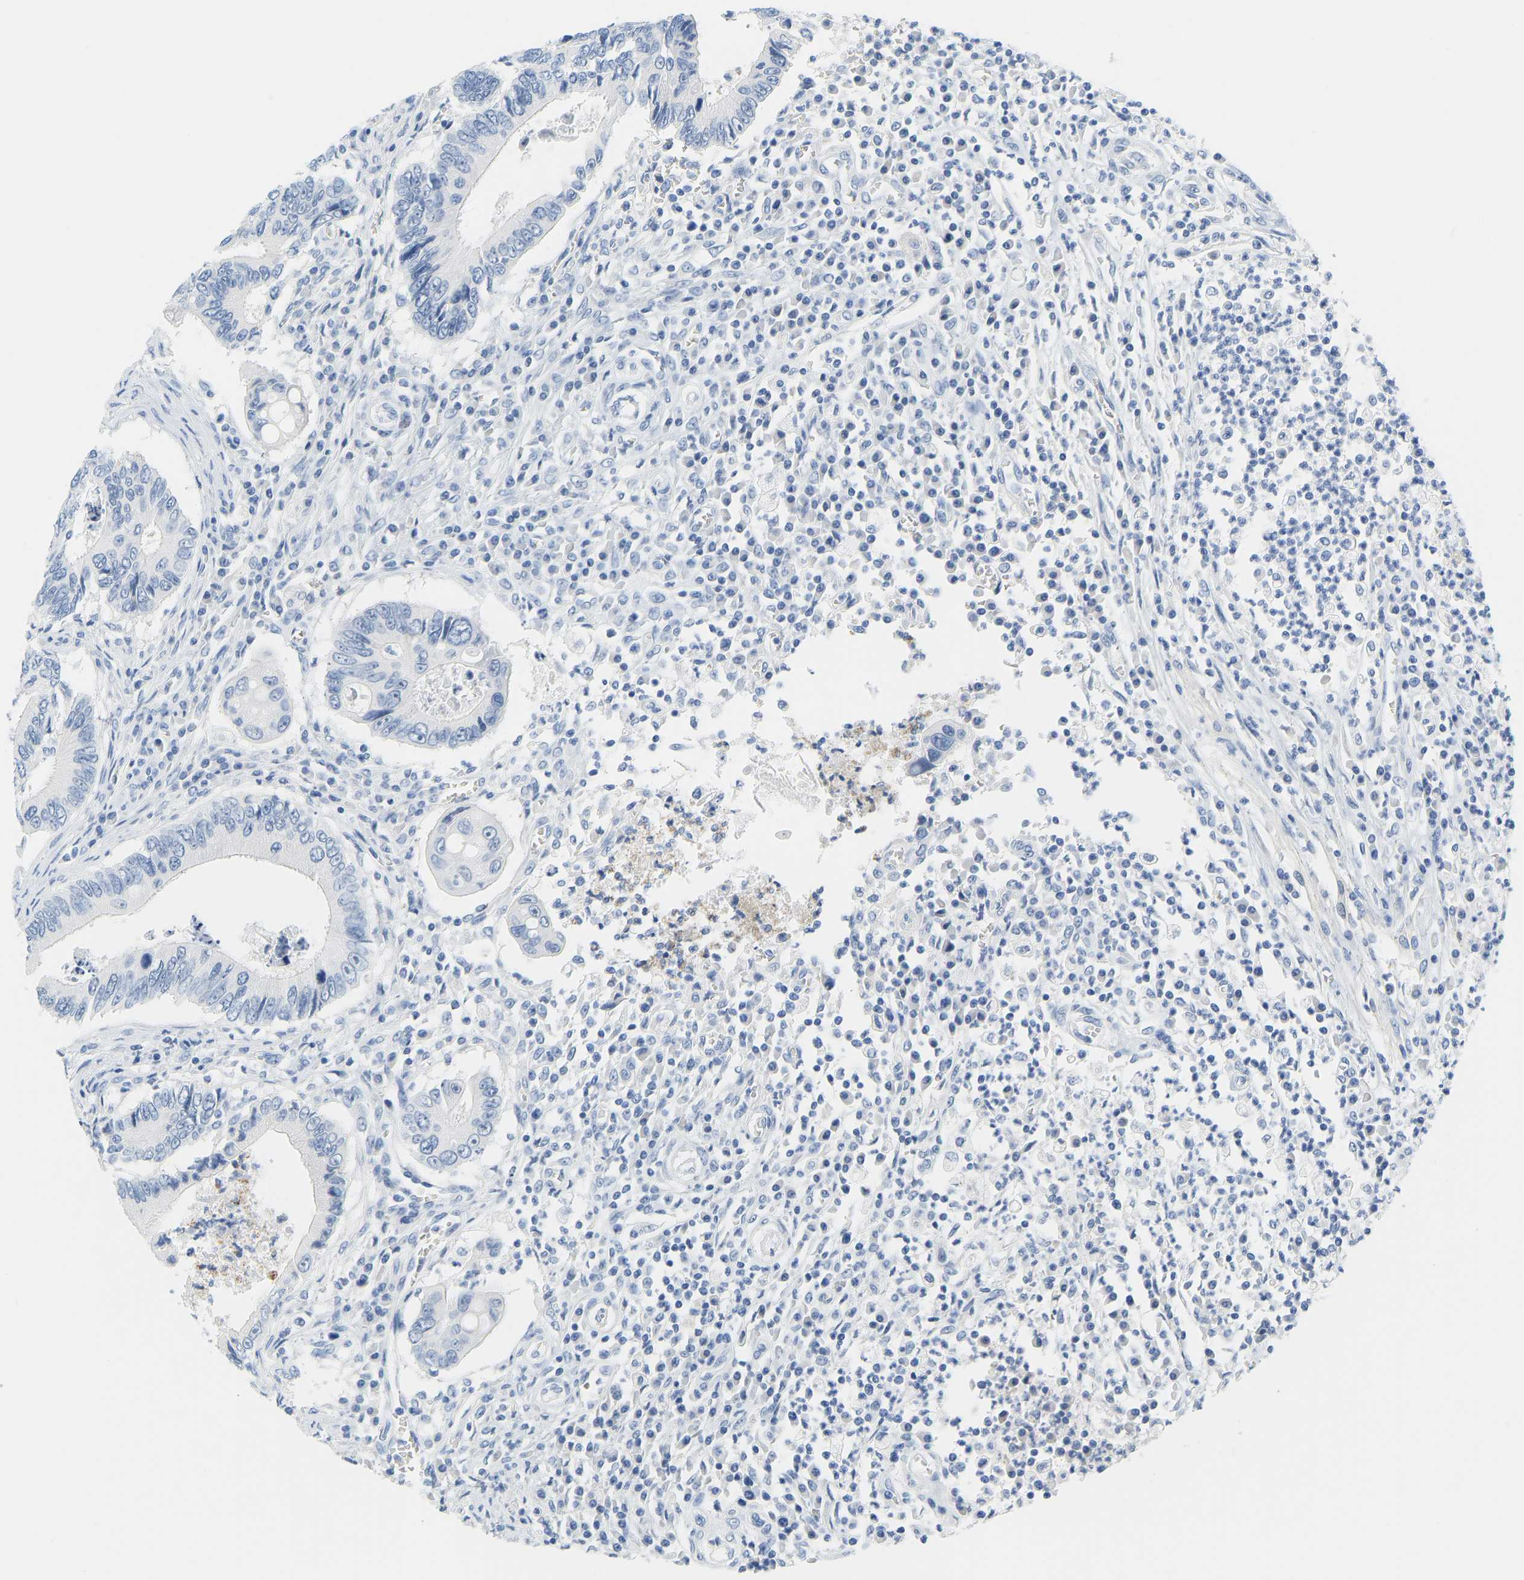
{"staining": {"intensity": "negative", "quantity": "none", "location": "none"}, "tissue": "colorectal cancer", "cell_type": "Tumor cells", "image_type": "cancer", "snomed": [{"axis": "morphology", "description": "Inflammation, NOS"}, {"axis": "morphology", "description": "Adenocarcinoma, NOS"}, {"axis": "topography", "description": "Colon"}], "caption": "Tumor cells are negative for protein expression in human adenocarcinoma (colorectal). (Brightfield microscopy of DAB (3,3'-diaminobenzidine) immunohistochemistry (IHC) at high magnification).", "gene": "SERPINB3", "patient": {"sex": "male", "age": 72}}